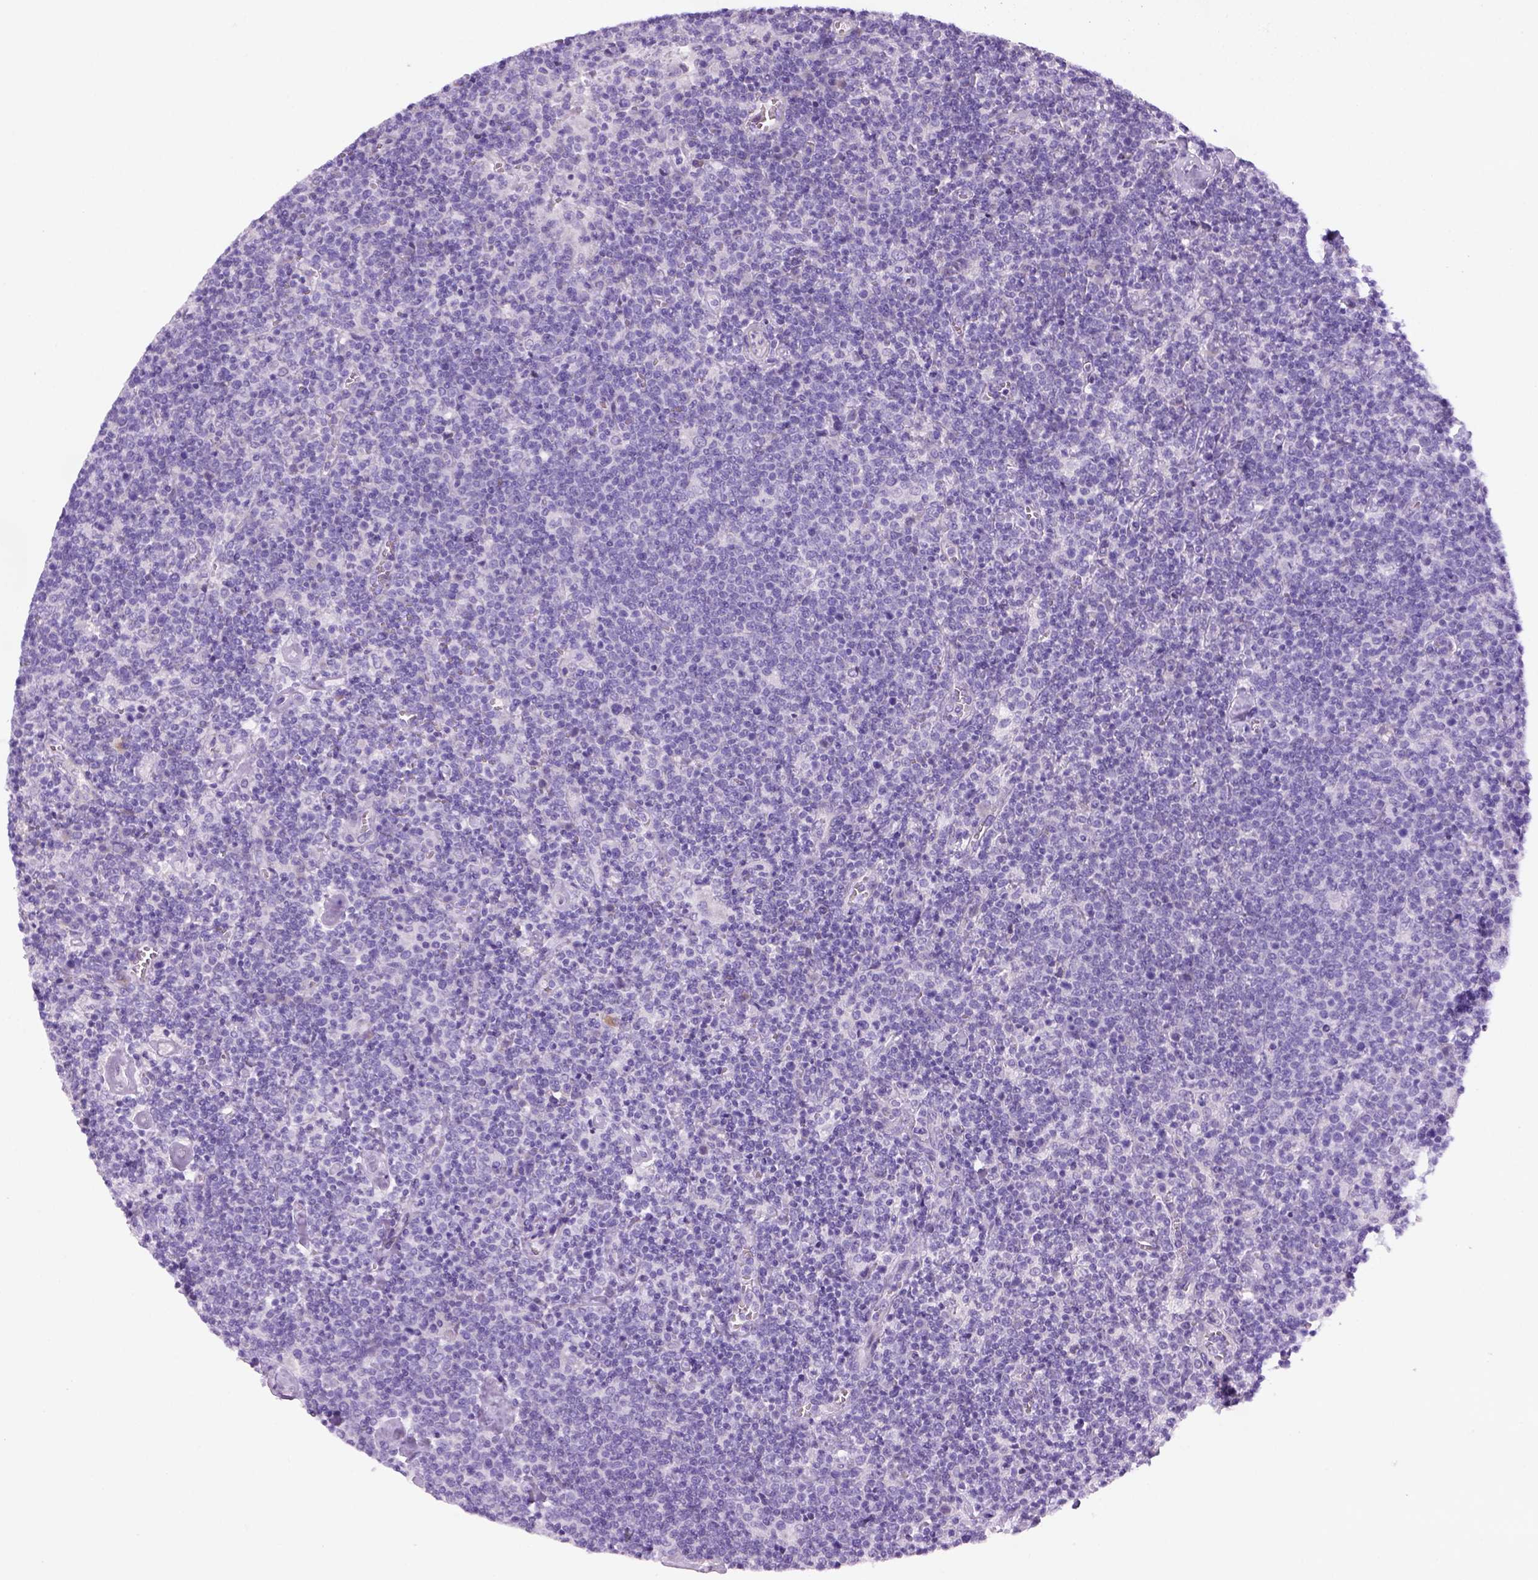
{"staining": {"intensity": "negative", "quantity": "none", "location": "none"}, "tissue": "lymphoma", "cell_type": "Tumor cells", "image_type": "cancer", "snomed": [{"axis": "morphology", "description": "Malignant lymphoma, non-Hodgkin's type, High grade"}, {"axis": "topography", "description": "Lymph node"}], "caption": "Immunohistochemical staining of lymphoma exhibits no significant staining in tumor cells. (Stains: DAB immunohistochemistry (IHC) with hematoxylin counter stain, Microscopy: brightfield microscopy at high magnification).", "gene": "DNAH11", "patient": {"sex": "male", "age": 61}}